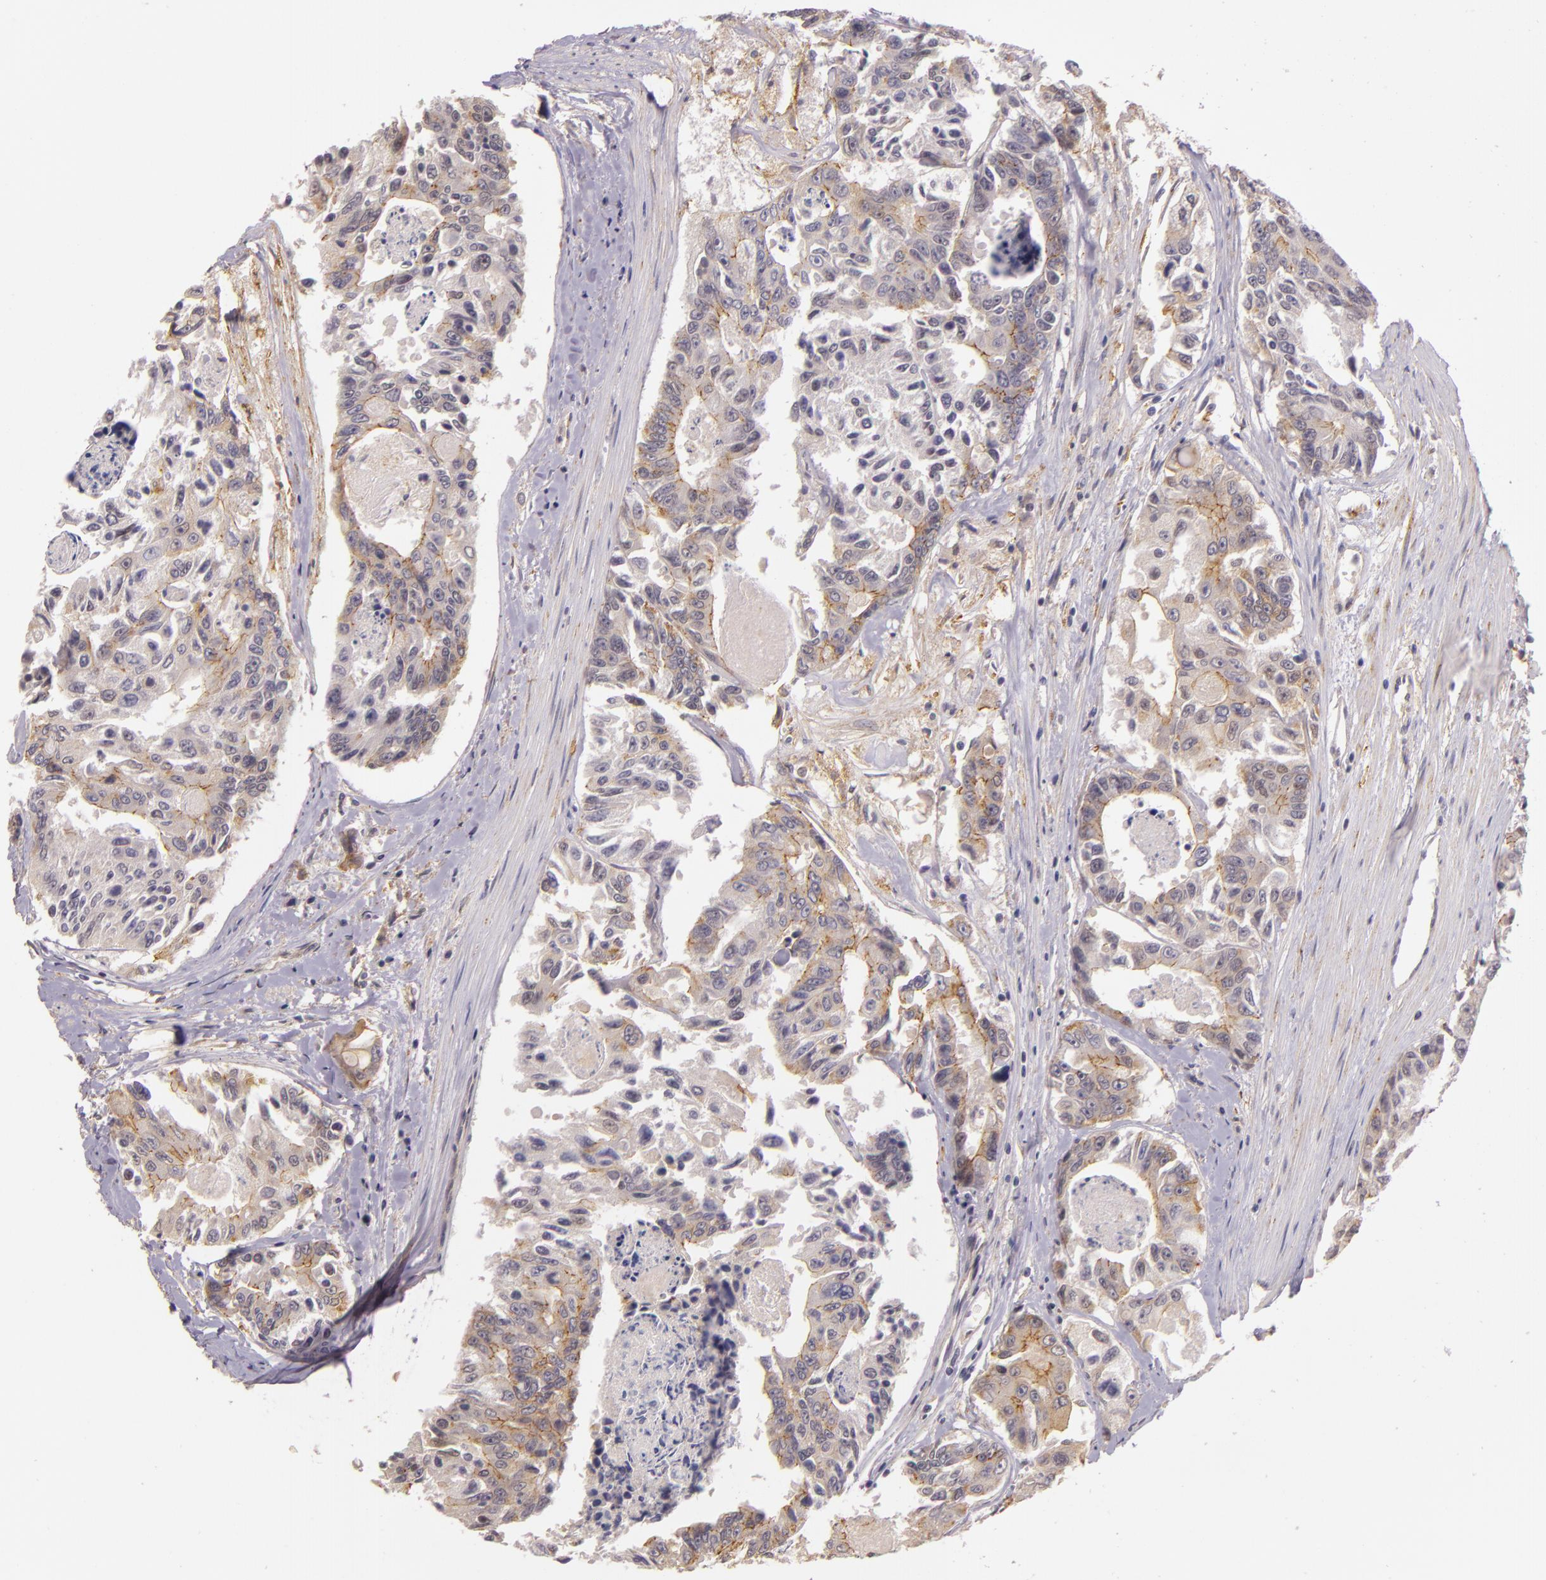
{"staining": {"intensity": "weak", "quantity": ">75%", "location": "cytoplasmic/membranous"}, "tissue": "colorectal cancer", "cell_type": "Tumor cells", "image_type": "cancer", "snomed": [{"axis": "morphology", "description": "Adenocarcinoma, NOS"}, {"axis": "topography", "description": "Colon"}], "caption": "Human colorectal adenocarcinoma stained for a protein (brown) reveals weak cytoplasmic/membranous positive staining in approximately >75% of tumor cells.", "gene": "ARMH4", "patient": {"sex": "female", "age": 86}}